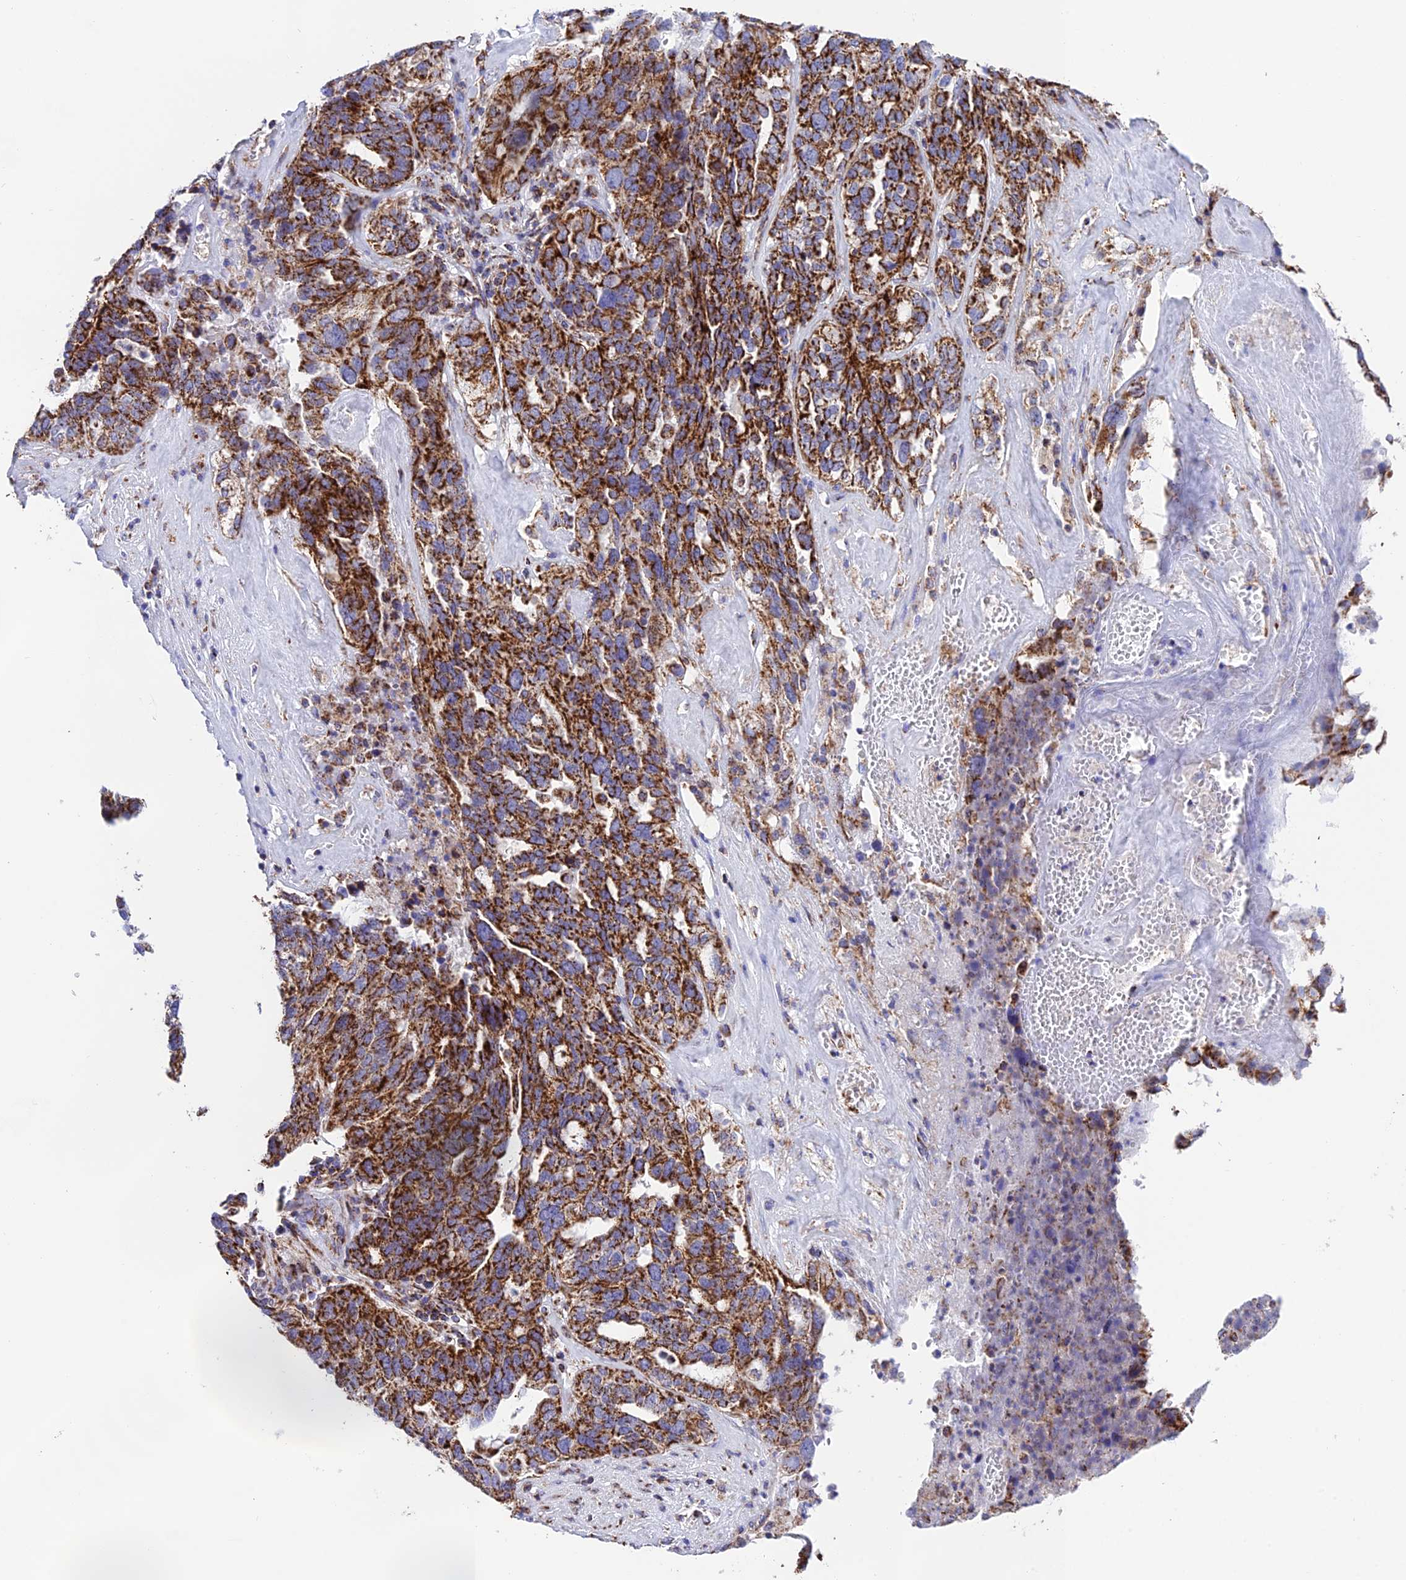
{"staining": {"intensity": "strong", "quantity": ">75%", "location": "cytoplasmic/membranous"}, "tissue": "ovarian cancer", "cell_type": "Tumor cells", "image_type": "cancer", "snomed": [{"axis": "morphology", "description": "Cystadenocarcinoma, serous, NOS"}, {"axis": "topography", "description": "Ovary"}], "caption": "Immunohistochemical staining of ovarian cancer shows high levels of strong cytoplasmic/membranous protein expression in approximately >75% of tumor cells. (IHC, brightfield microscopy, high magnification).", "gene": "CHCHD3", "patient": {"sex": "female", "age": 59}}